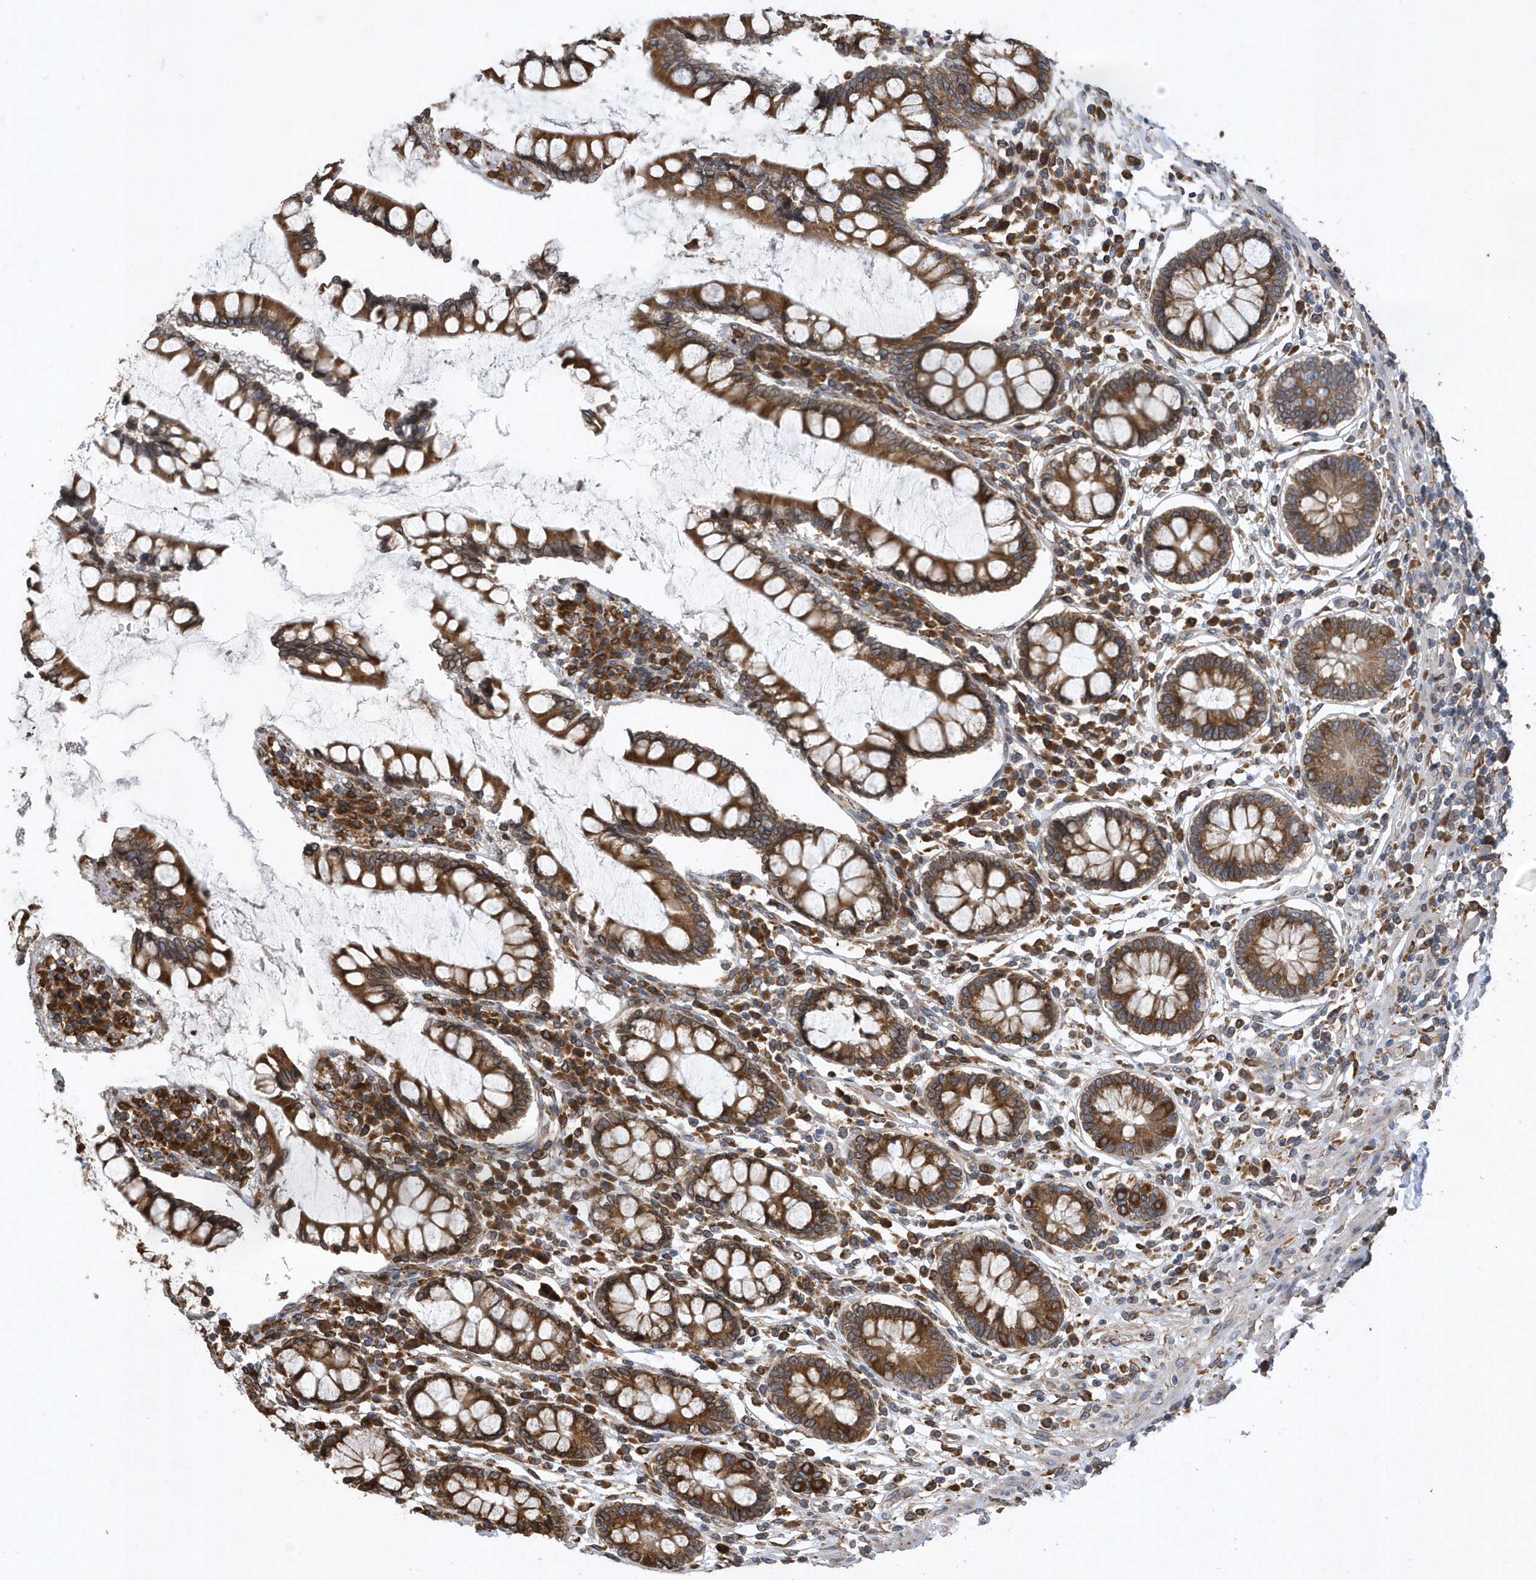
{"staining": {"intensity": "weak", "quantity": ">75%", "location": "cytoplasmic/membranous"}, "tissue": "colon", "cell_type": "Endothelial cells", "image_type": "normal", "snomed": [{"axis": "morphology", "description": "Normal tissue, NOS"}, {"axis": "topography", "description": "Colon"}], "caption": "IHC of benign colon shows low levels of weak cytoplasmic/membranous positivity in approximately >75% of endothelial cells.", "gene": "VAMP7", "patient": {"sex": "female", "age": 79}}